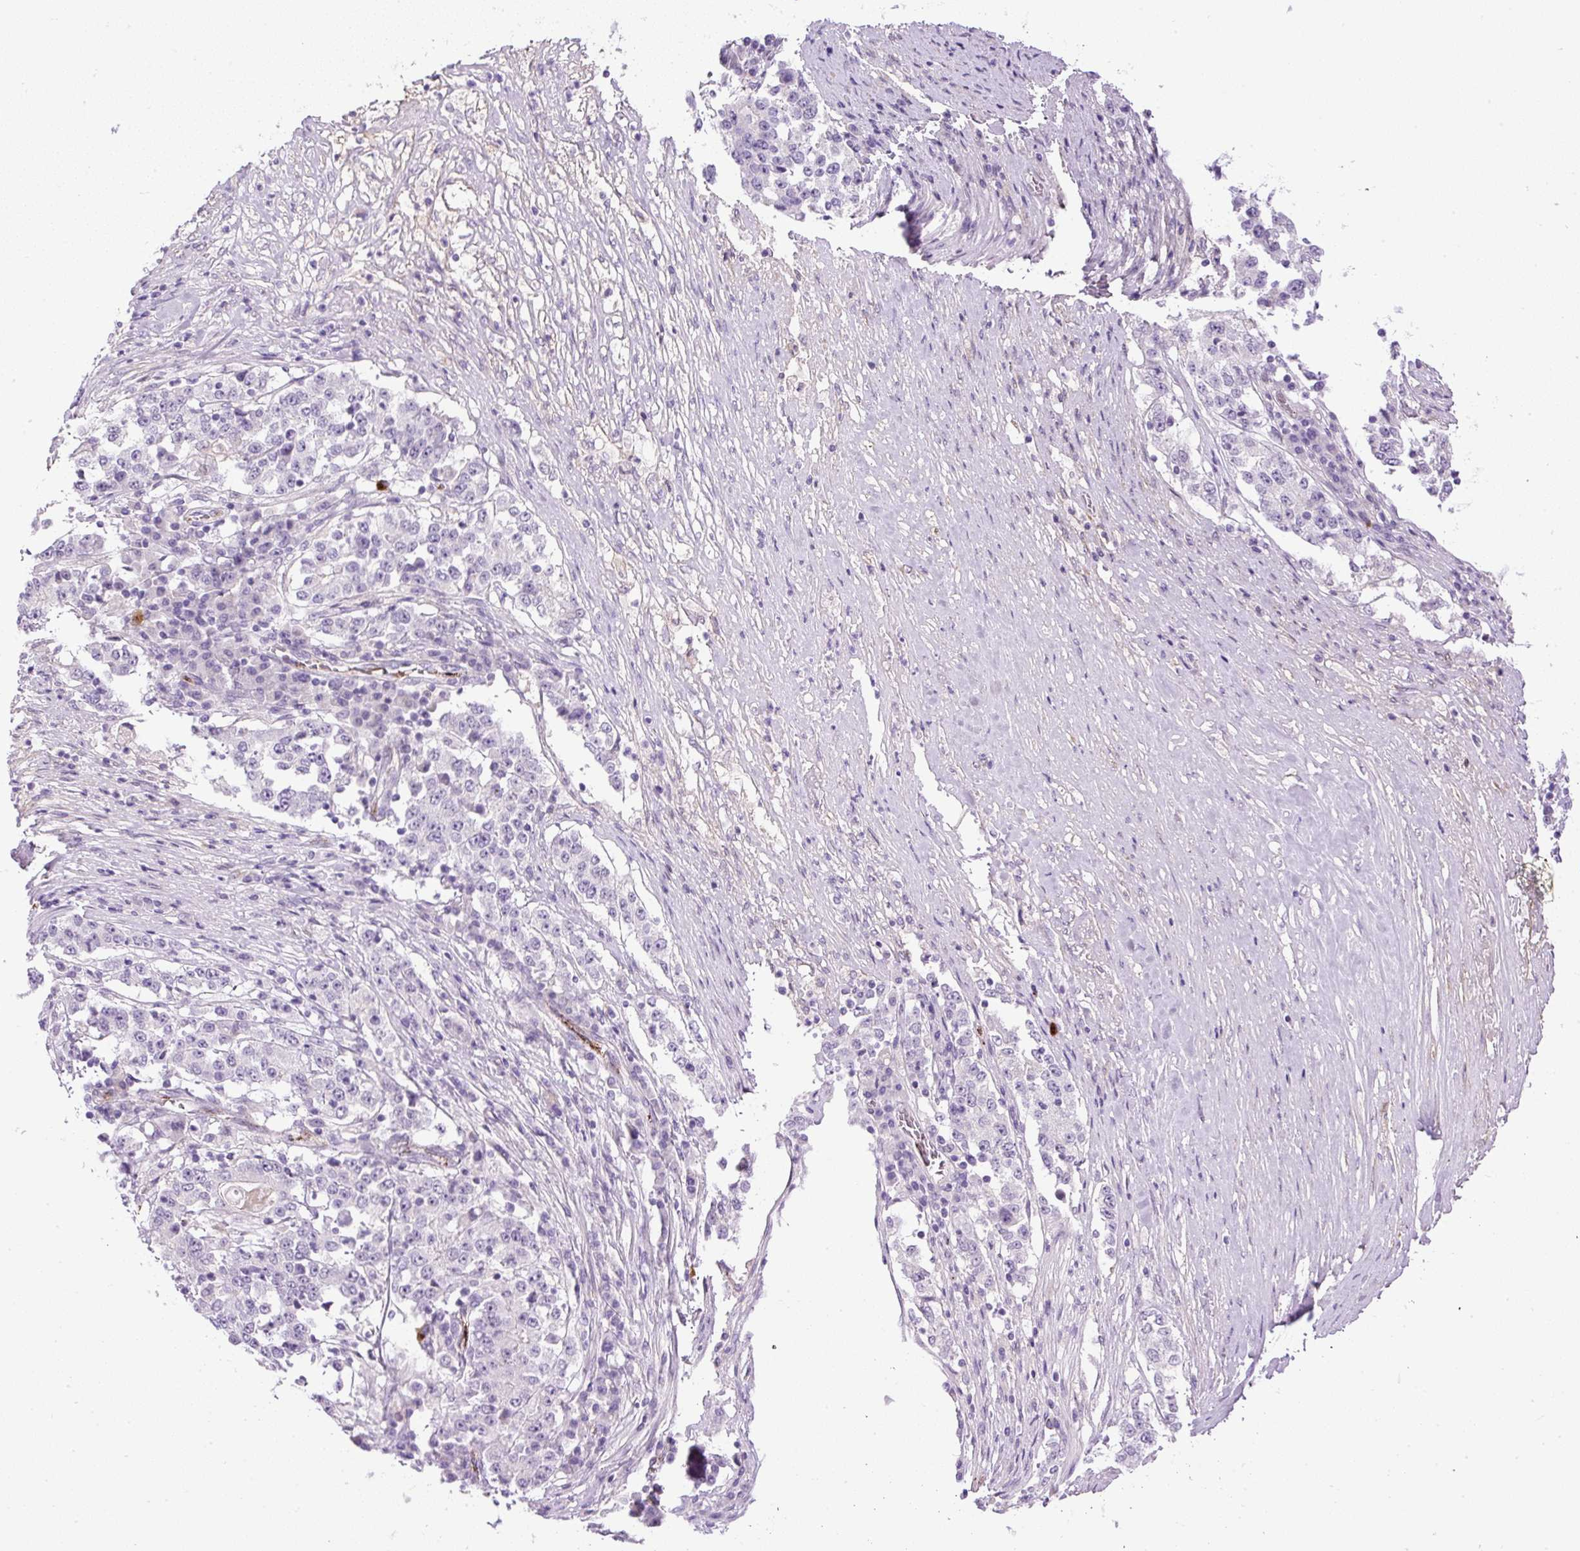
{"staining": {"intensity": "negative", "quantity": "none", "location": "none"}, "tissue": "stomach cancer", "cell_type": "Tumor cells", "image_type": "cancer", "snomed": [{"axis": "morphology", "description": "Adenocarcinoma, NOS"}, {"axis": "topography", "description": "Stomach"}], "caption": "IHC of human stomach cancer shows no expression in tumor cells. The staining was performed using DAB to visualize the protein expression in brown, while the nuclei were stained in blue with hematoxylin (Magnification: 20x).", "gene": "LEFTY2", "patient": {"sex": "male", "age": 59}}